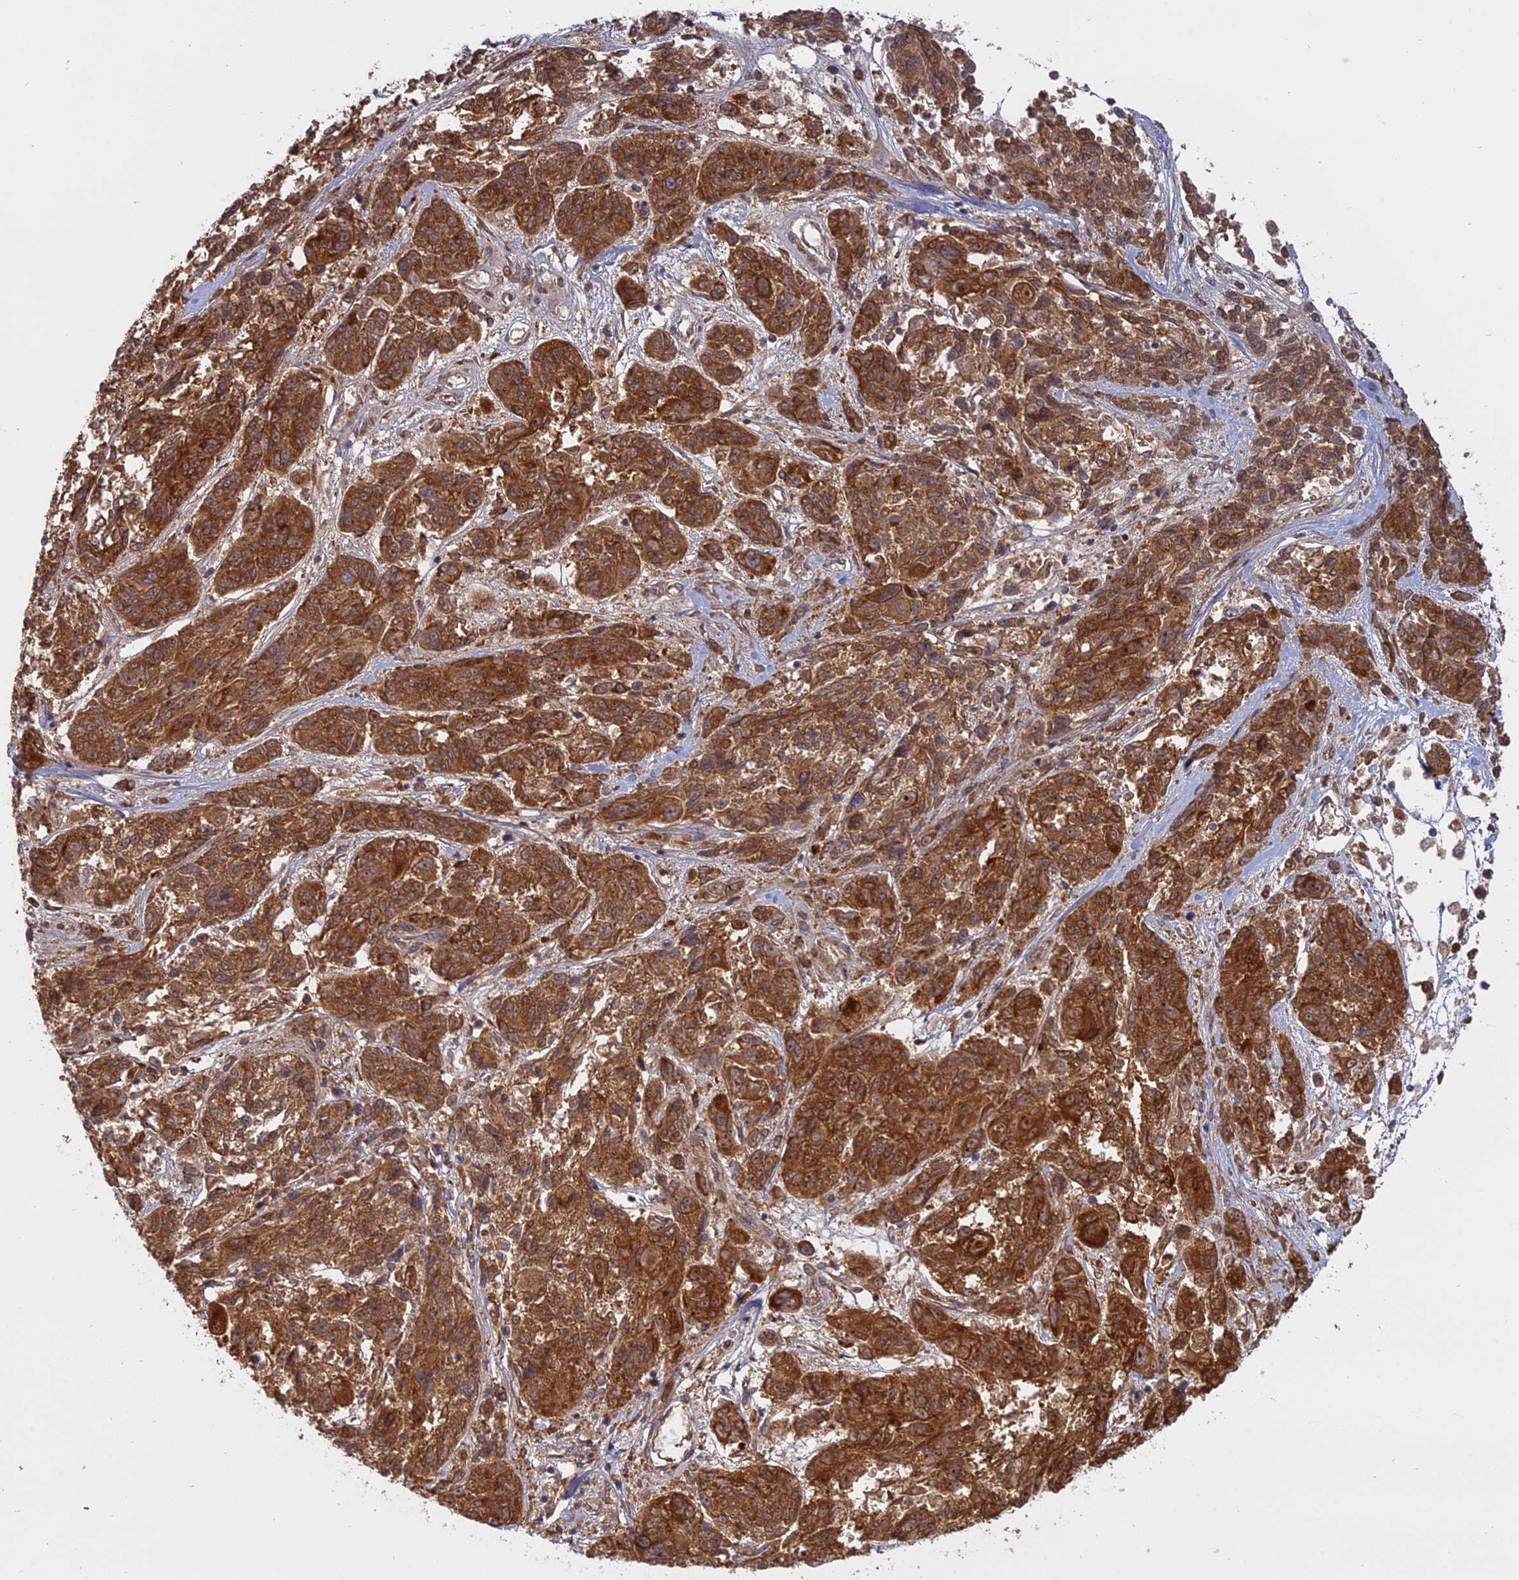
{"staining": {"intensity": "strong", "quantity": ">75%", "location": "cytoplasmic/membranous"}, "tissue": "melanoma", "cell_type": "Tumor cells", "image_type": "cancer", "snomed": [{"axis": "morphology", "description": "Malignant melanoma, NOS"}, {"axis": "topography", "description": "Skin"}], "caption": "Human melanoma stained with a protein marker exhibits strong staining in tumor cells.", "gene": "TMEM208", "patient": {"sex": "male", "age": 53}}